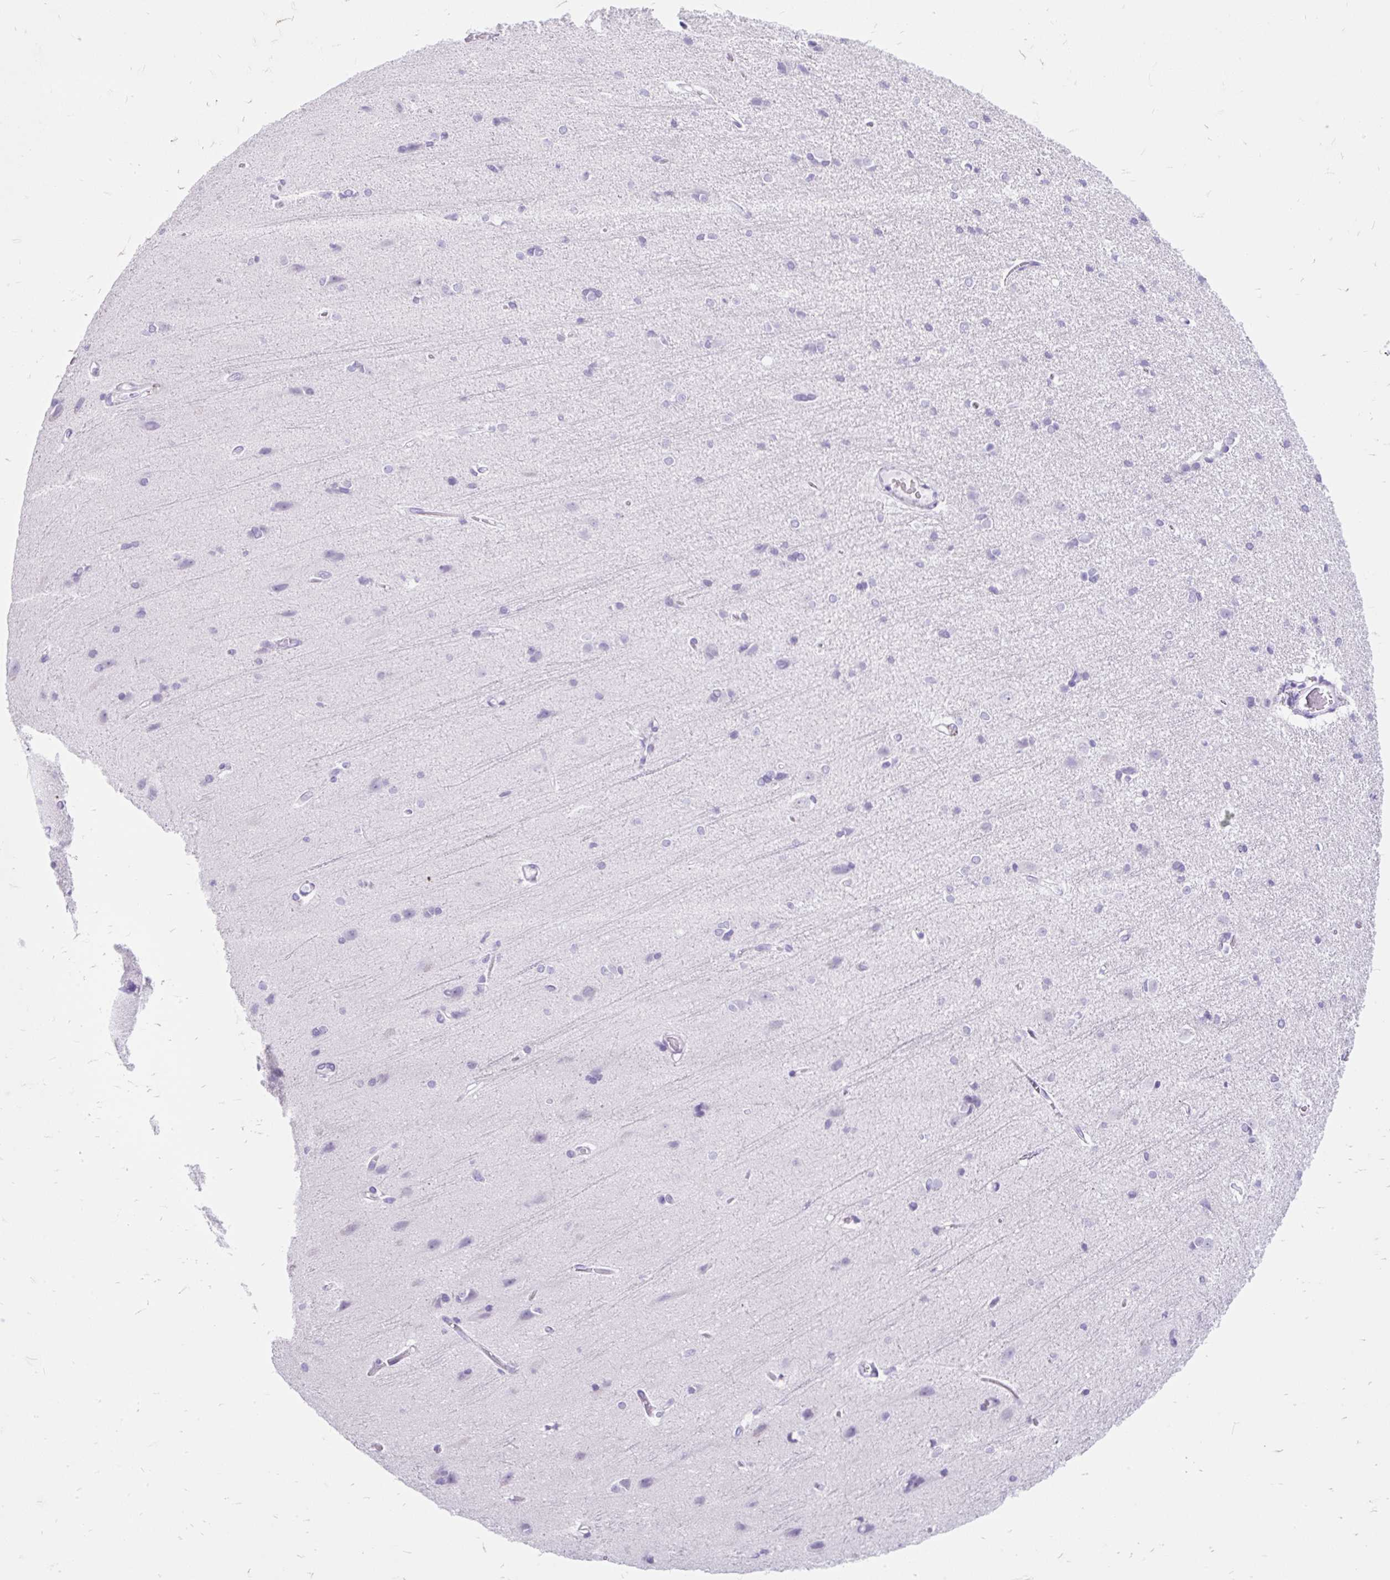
{"staining": {"intensity": "negative", "quantity": "none", "location": "none"}, "tissue": "cerebral cortex", "cell_type": "Endothelial cells", "image_type": "normal", "snomed": [{"axis": "morphology", "description": "Normal tissue, NOS"}, {"axis": "topography", "description": "Cerebral cortex"}], "caption": "The photomicrograph exhibits no significant staining in endothelial cells of cerebral cortex.", "gene": "SCGB1A1", "patient": {"sex": "male", "age": 37}}